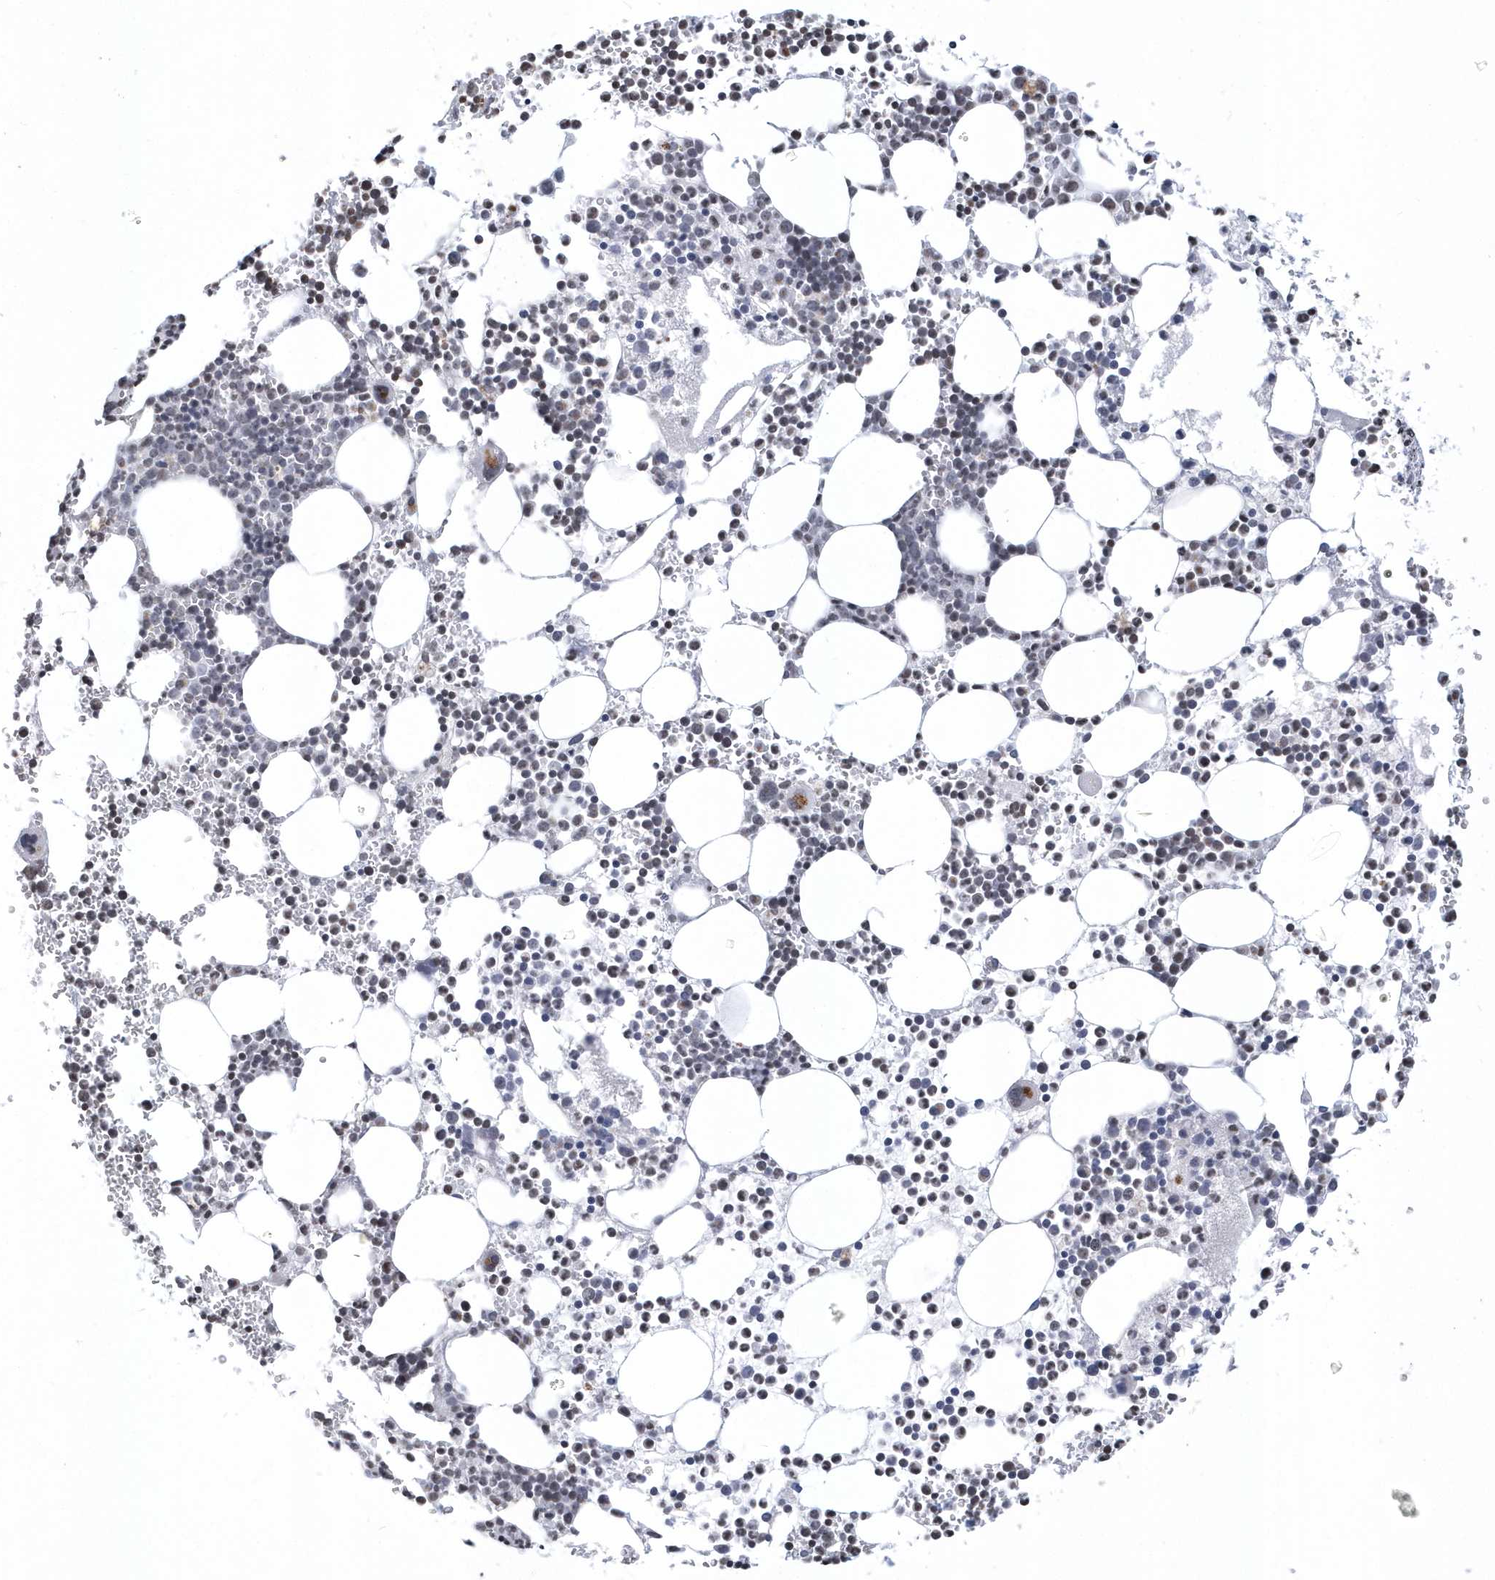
{"staining": {"intensity": "negative", "quantity": "none", "location": "none"}, "tissue": "bone marrow", "cell_type": "Hematopoietic cells", "image_type": "normal", "snomed": [{"axis": "morphology", "description": "Normal tissue, NOS"}, {"axis": "topography", "description": "Bone marrow"}], "caption": "This is a micrograph of immunohistochemistry (IHC) staining of unremarkable bone marrow, which shows no staining in hematopoietic cells. Brightfield microscopy of immunohistochemistry (IHC) stained with DAB (brown) and hematoxylin (blue), captured at high magnification.", "gene": "VWA5B2", "patient": {"sex": "female", "age": 78}}